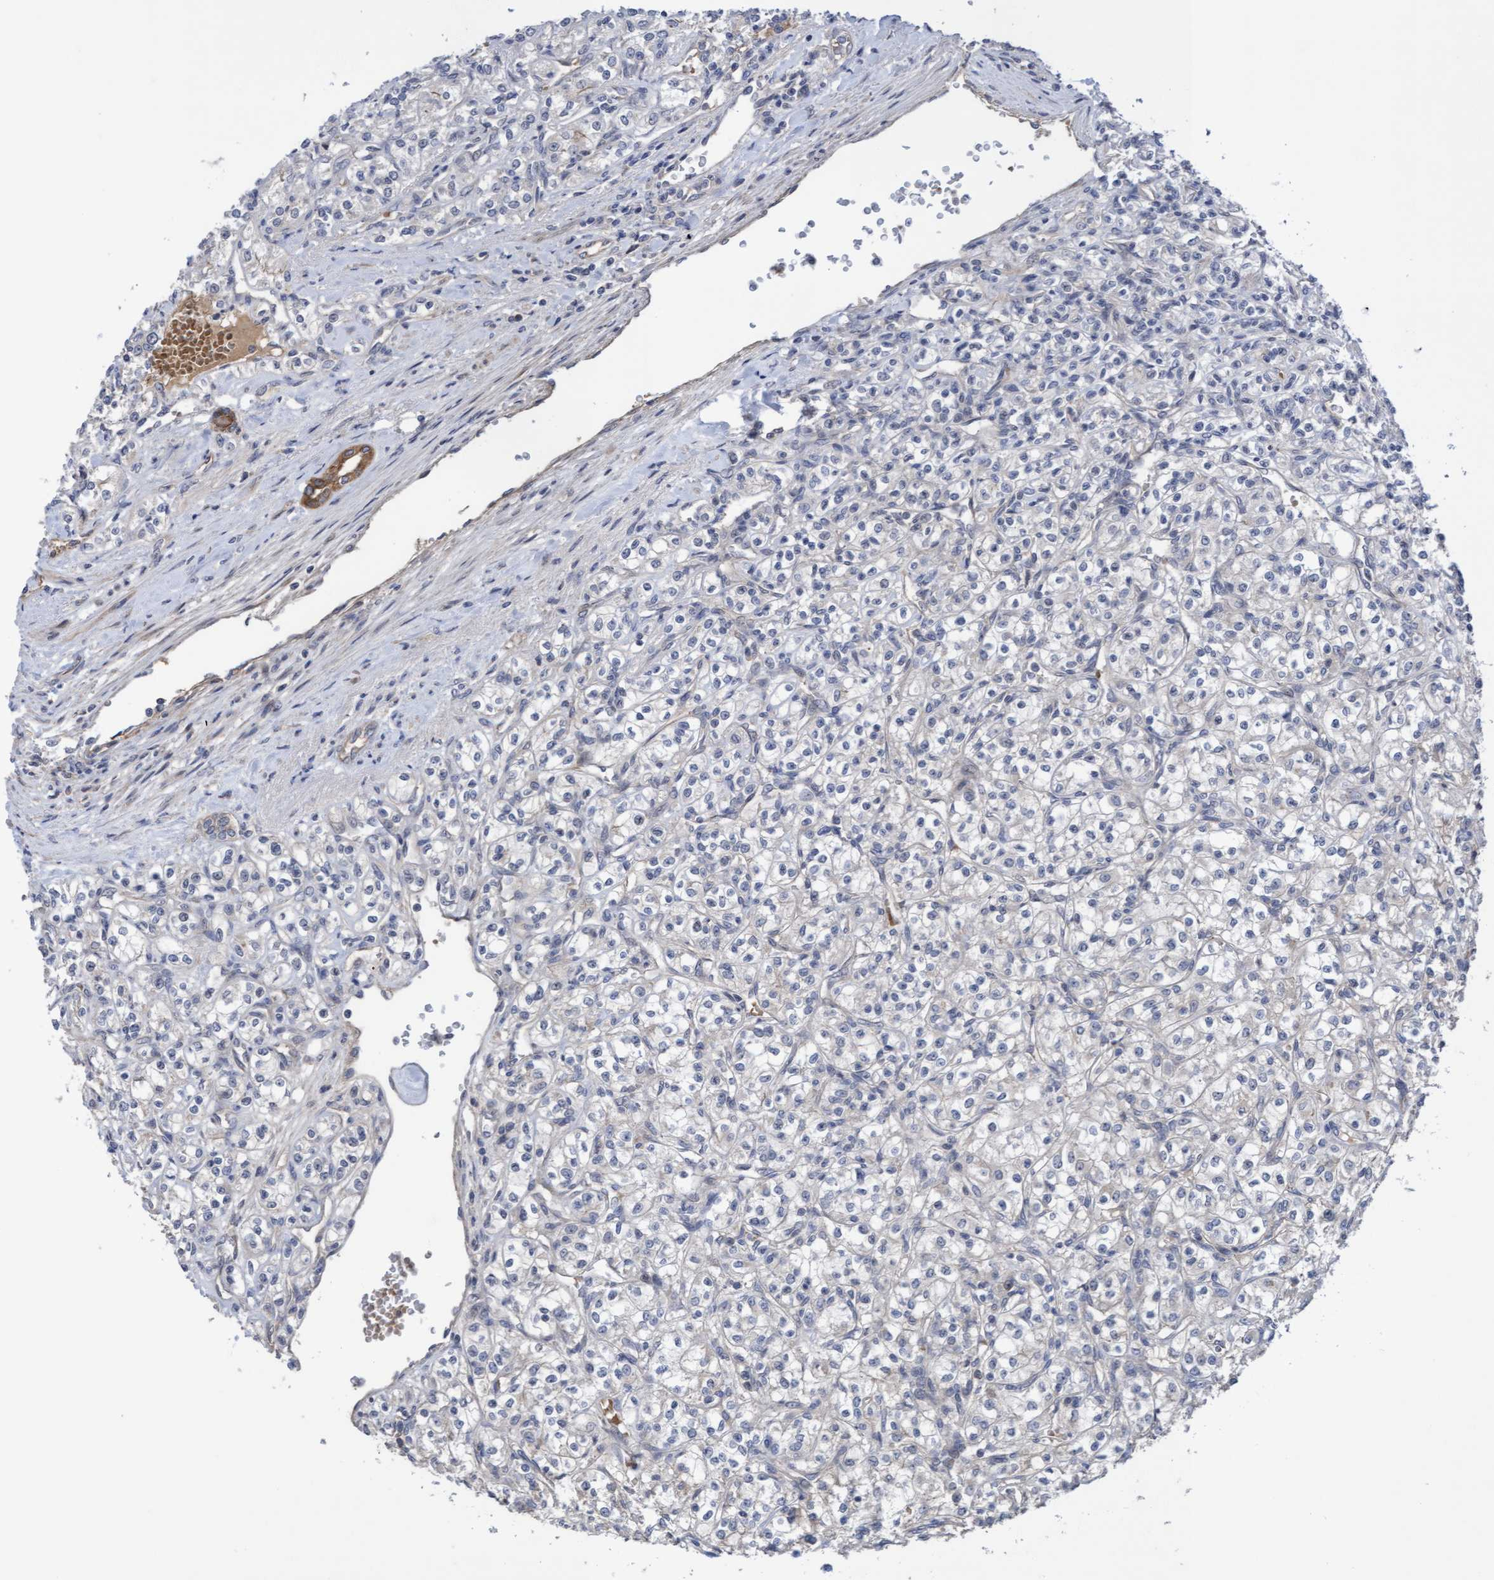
{"staining": {"intensity": "negative", "quantity": "none", "location": "none"}, "tissue": "renal cancer", "cell_type": "Tumor cells", "image_type": "cancer", "snomed": [{"axis": "morphology", "description": "Adenocarcinoma, NOS"}, {"axis": "topography", "description": "Kidney"}], "caption": "This is a photomicrograph of immunohistochemistry staining of renal cancer (adenocarcinoma), which shows no expression in tumor cells.", "gene": "COBL", "patient": {"sex": "male", "age": 77}}